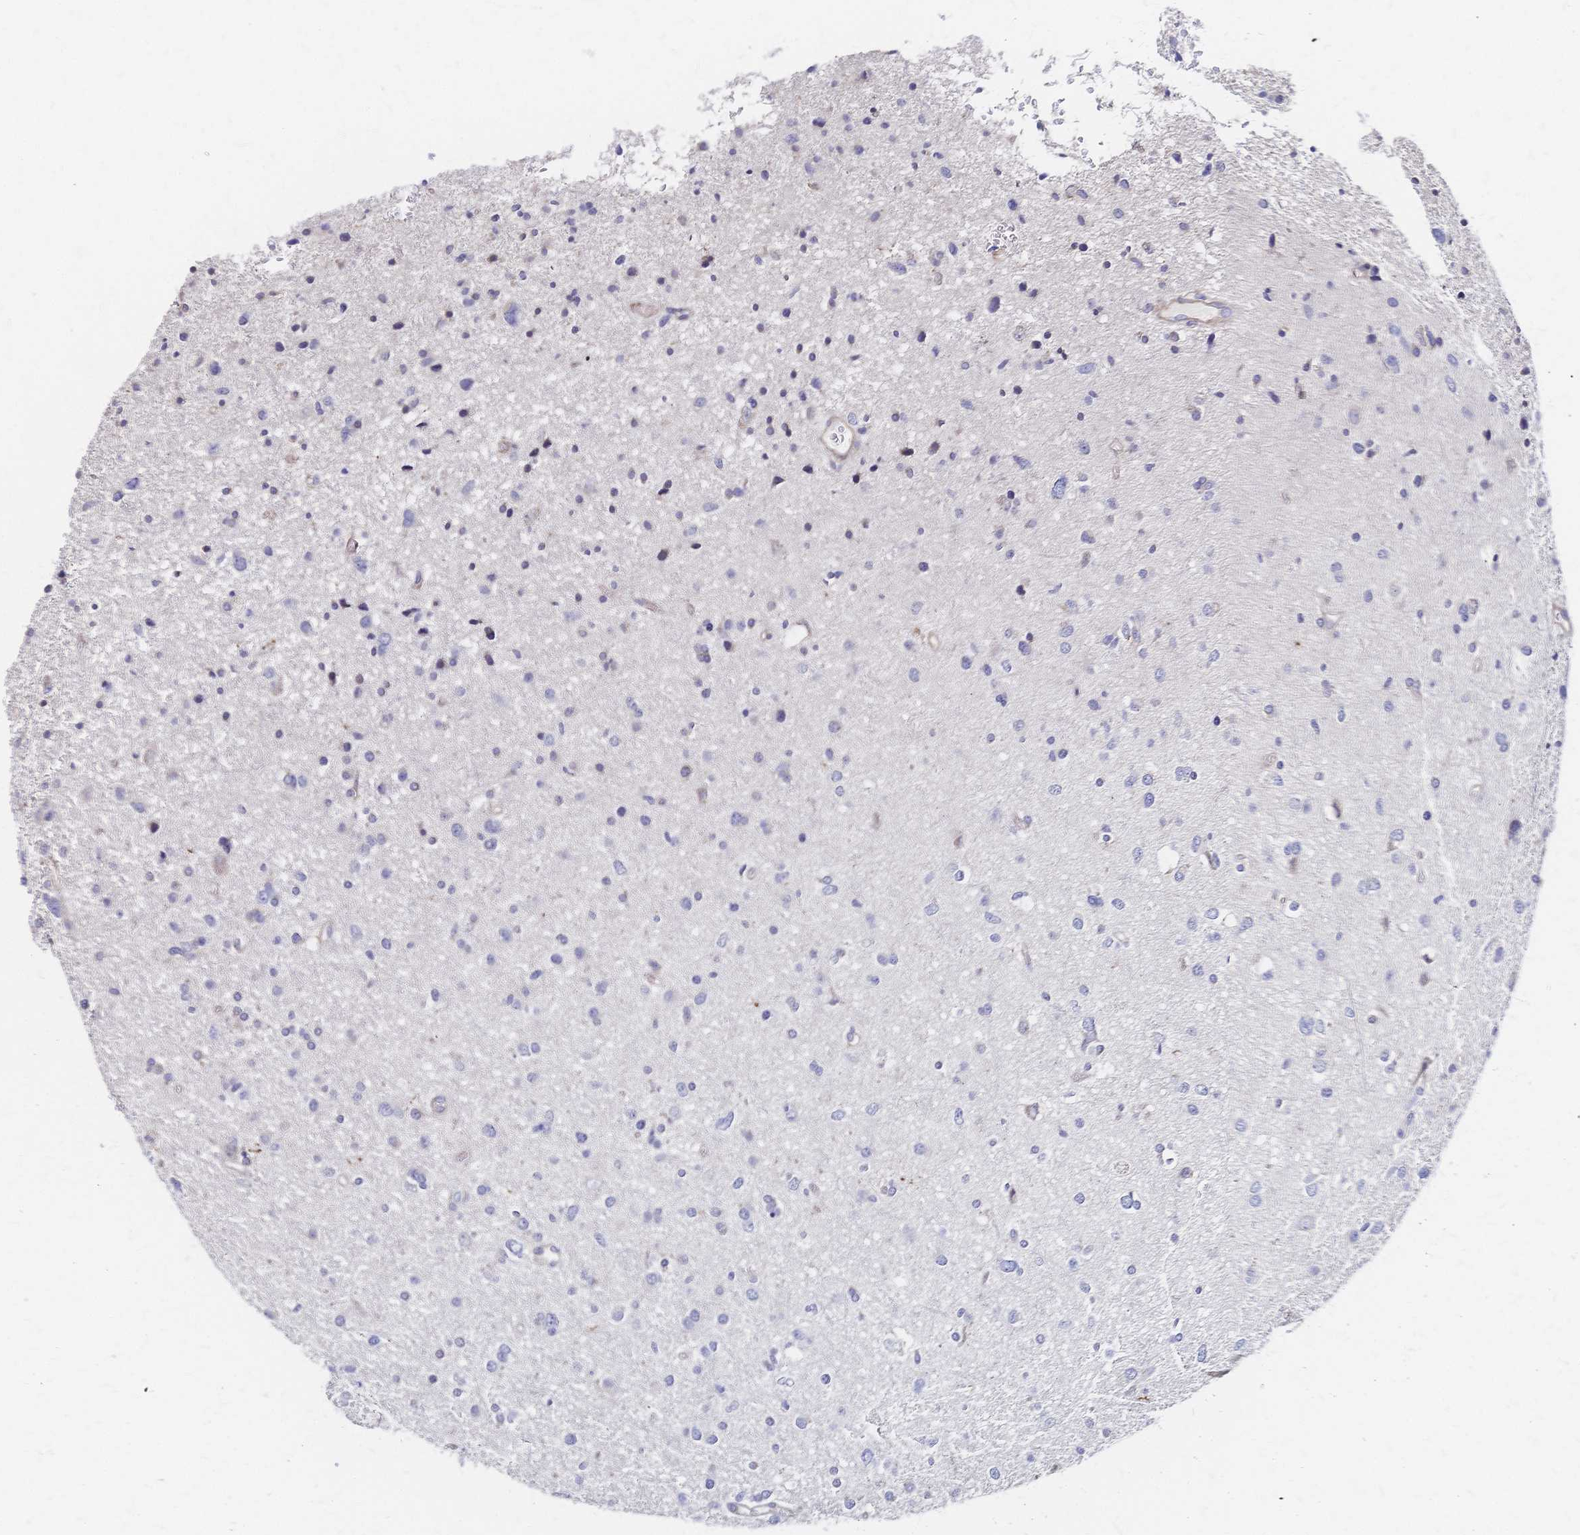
{"staining": {"intensity": "negative", "quantity": "none", "location": "none"}, "tissue": "glioma", "cell_type": "Tumor cells", "image_type": "cancer", "snomed": [{"axis": "morphology", "description": "Glioma, malignant, Low grade"}, {"axis": "topography", "description": "Brain"}], "caption": "DAB immunohistochemical staining of malignant glioma (low-grade) reveals no significant staining in tumor cells. (IHC, brightfield microscopy, high magnification).", "gene": "SLC5A1", "patient": {"sex": "female", "age": 55}}